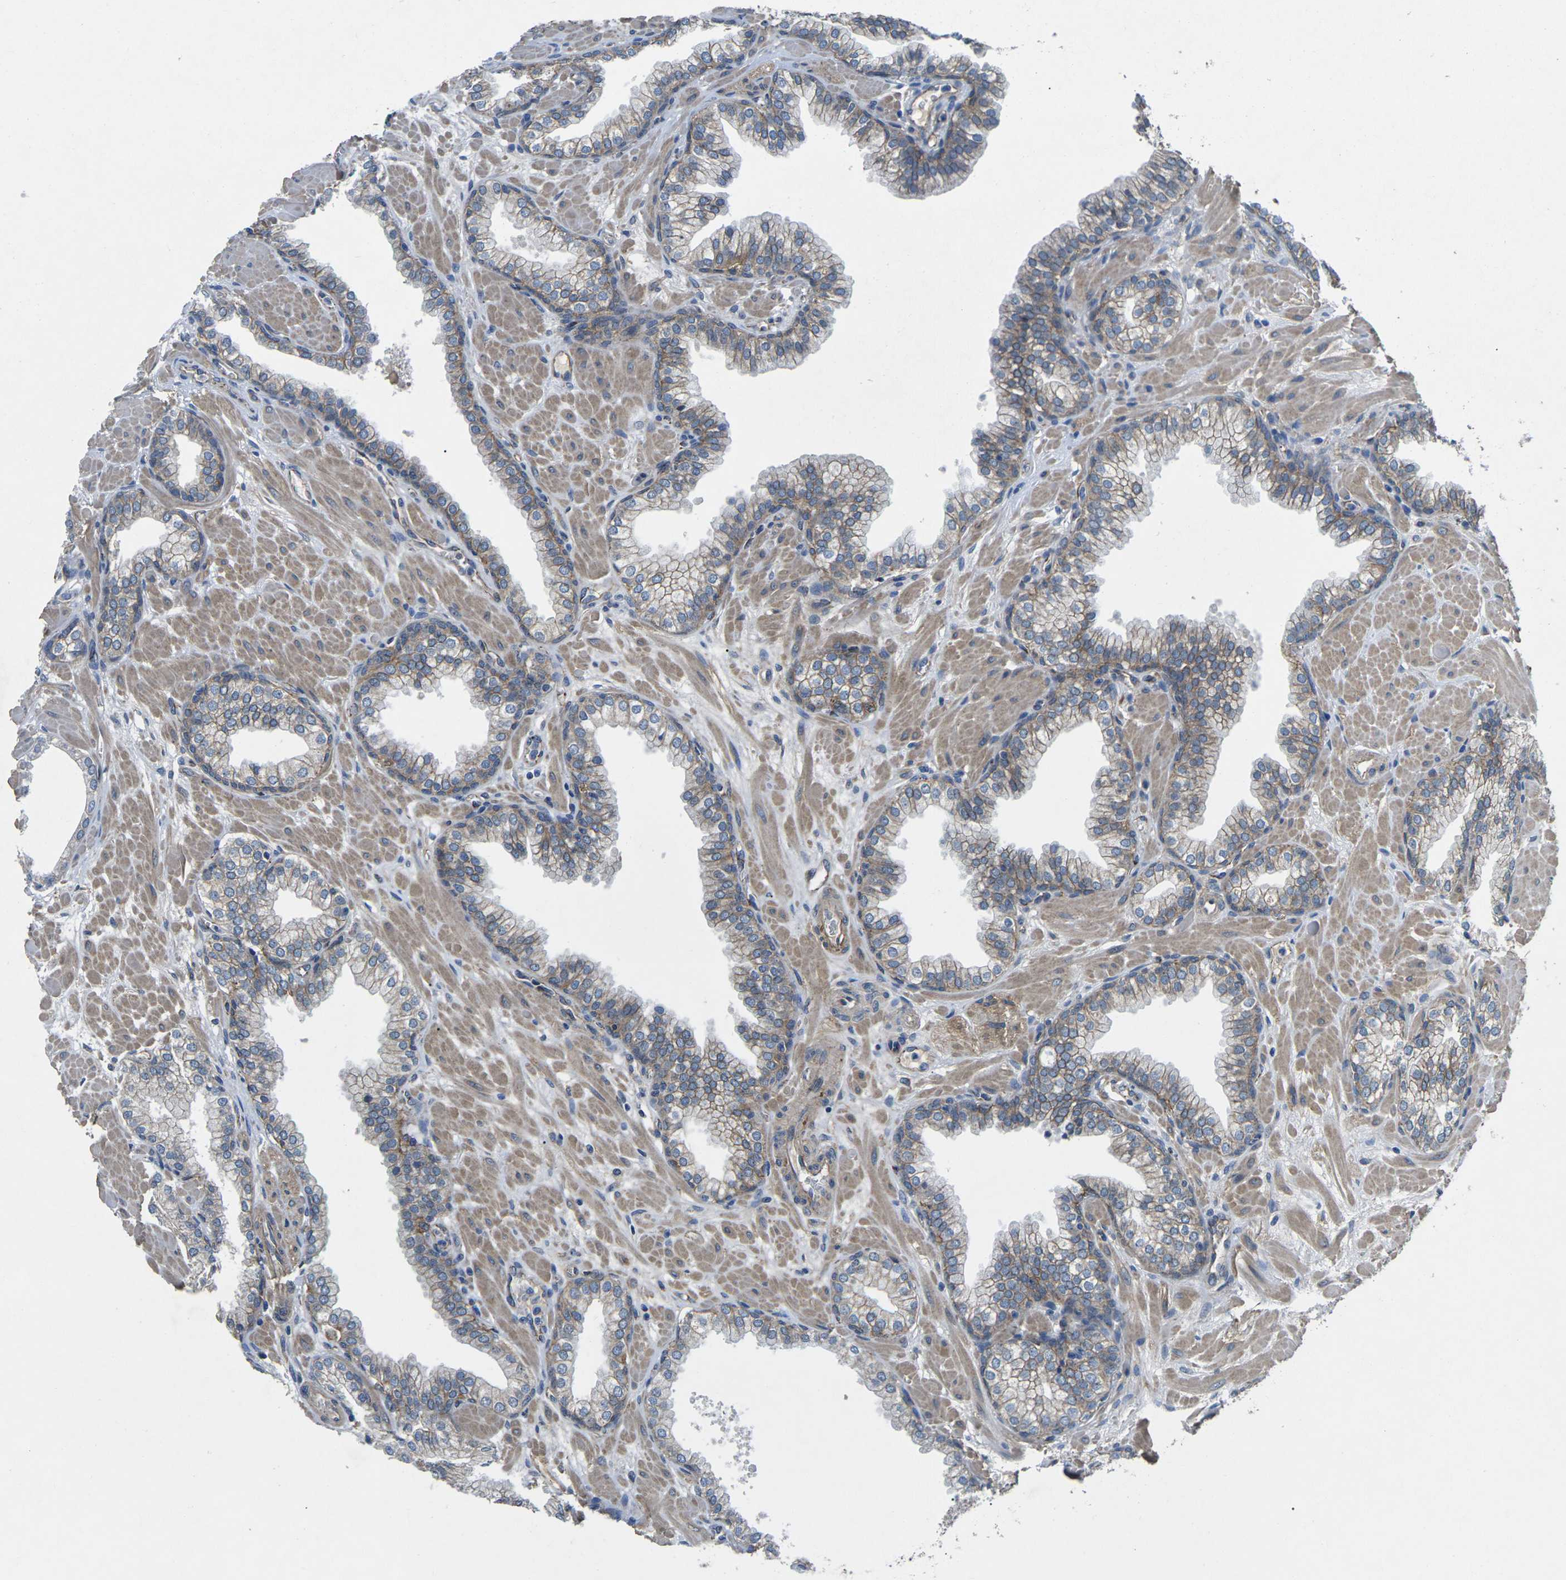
{"staining": {"intensity": "moderate", "quantity": "25%-75%", "location": "cytoplasmic/membranous"}, "tissue": "prostate", "cell_type": "Glandular cells", "image_type": "normal", "snomed": [{"axis": "morphology", "description": "Normal tissue, NOS"}, {"axis": "morphology", "description": "Urothelial carcinoma, Low grade"}, {"axis": "topography", "description": "Urinary bladder"}, {"axis": "topography", "description": "Prostate"}], "caption": "IHC staining of normal prostate, which displays medium levels of moderate cytoplasmic/membranous expression in about 25%-75% of glandular cells indicating moderate cytoplasmic/membranous protein positivity. The staining was performed using DAB (3,3'-diaminobenzidine) (brown) for protein detection and nuclei were counterstained in hematoxylin (blue).", "gene": "CTNND1", "patient": {"sex": "male", "age": 60}}